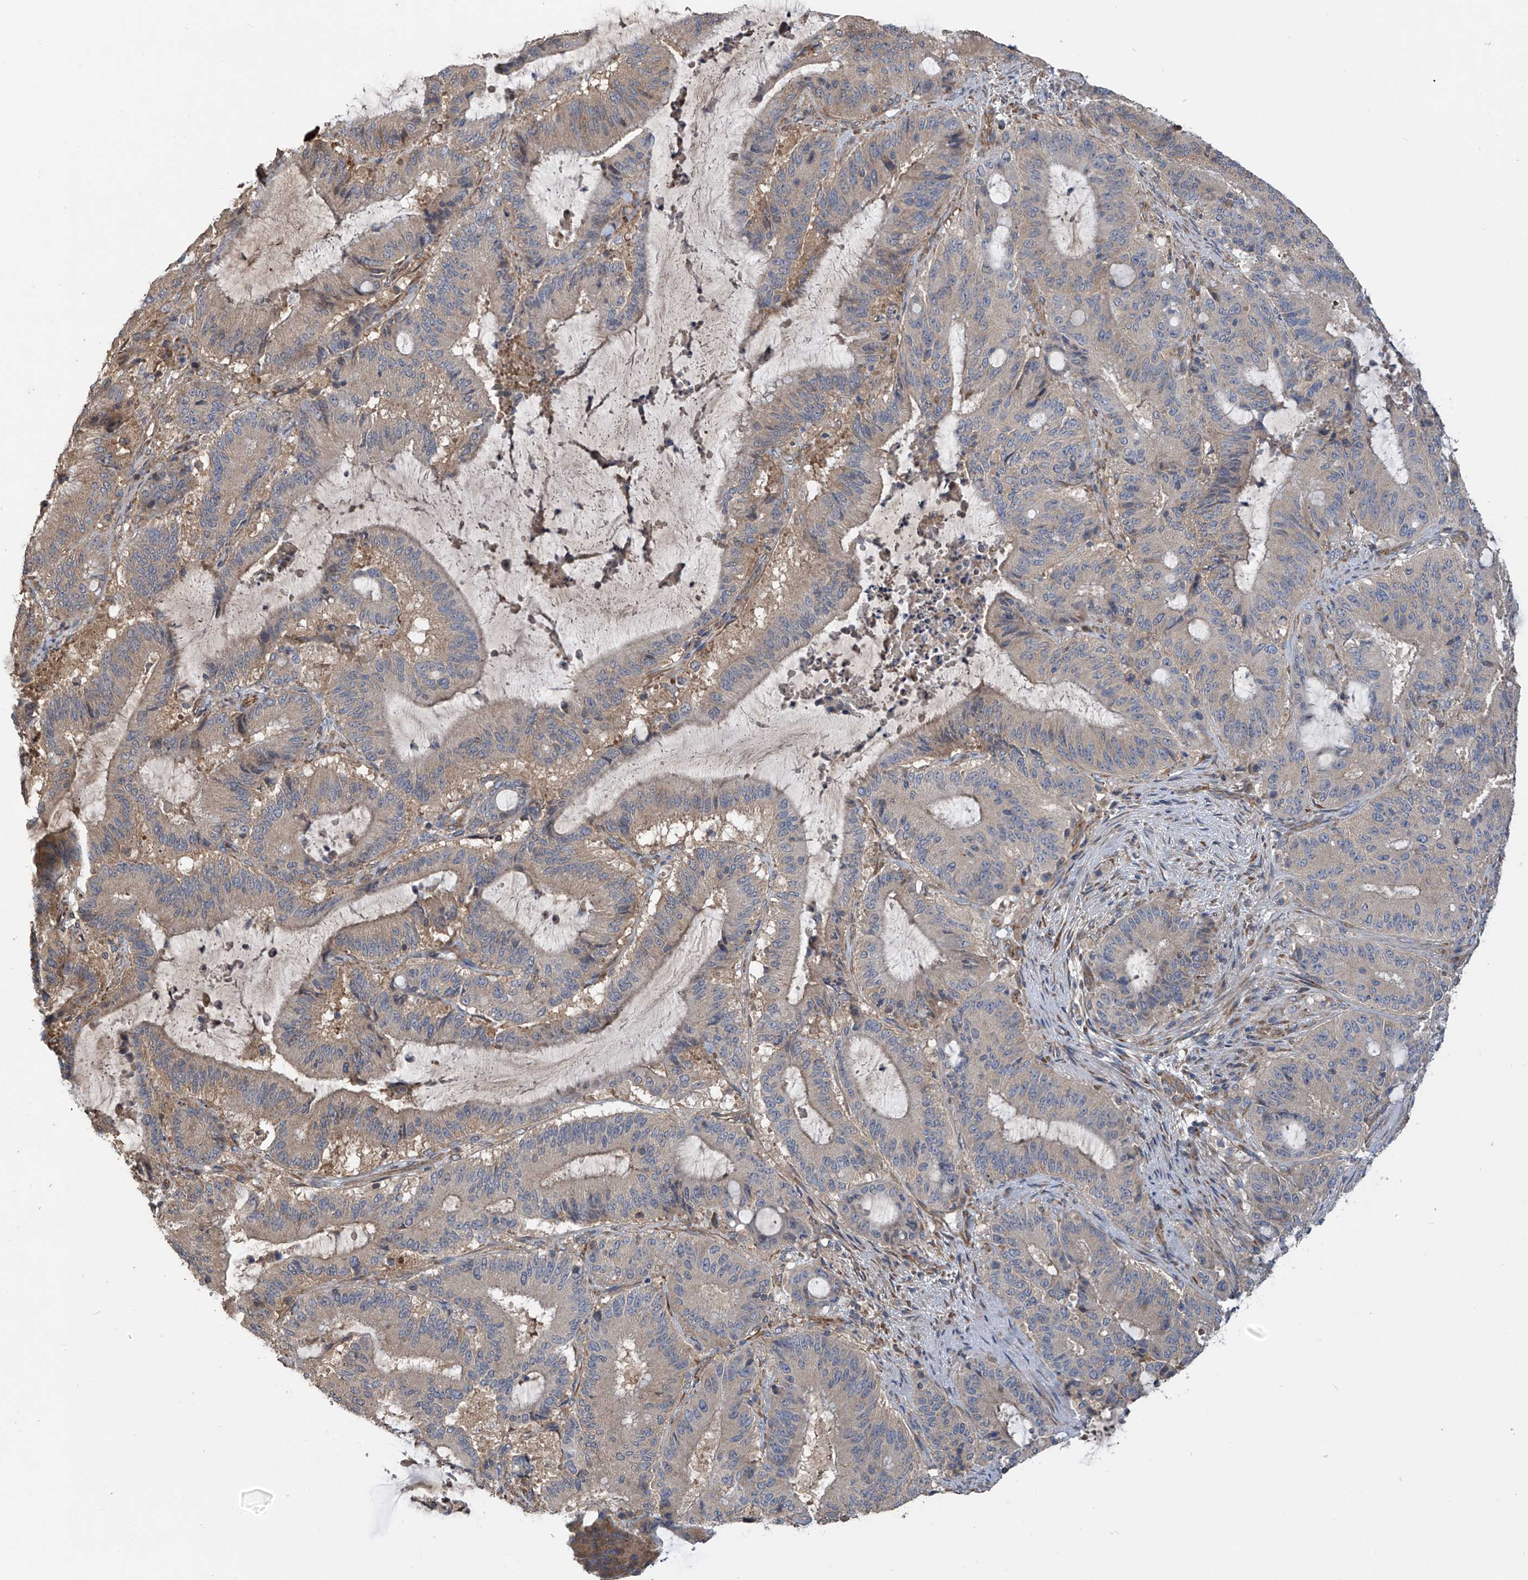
{"staining": {"intensity": "weak", "quantity": "<25%", "location": "cytoplasmic/membranous"}, "tissue": "liver cancer", "cell_type": "Tumor cells", "image_type": "cancer", "snomed": [{"axis": "morphology", "description": "Normal tissue, NOS"}, {"axis": "morphology", "description": "Cholangiocarcinoma"}, {"axis": "topography", "description": "Liver"}, {"axis": "topography", "description": "Peripheral nerve tissue"}], "caption": "The histopathology image demonstrates no significant expression in tumor cells of liver cholangiocarcinoma.", "gene": "PHACTR4", "patient": {"sex": "female", "age": 73}}